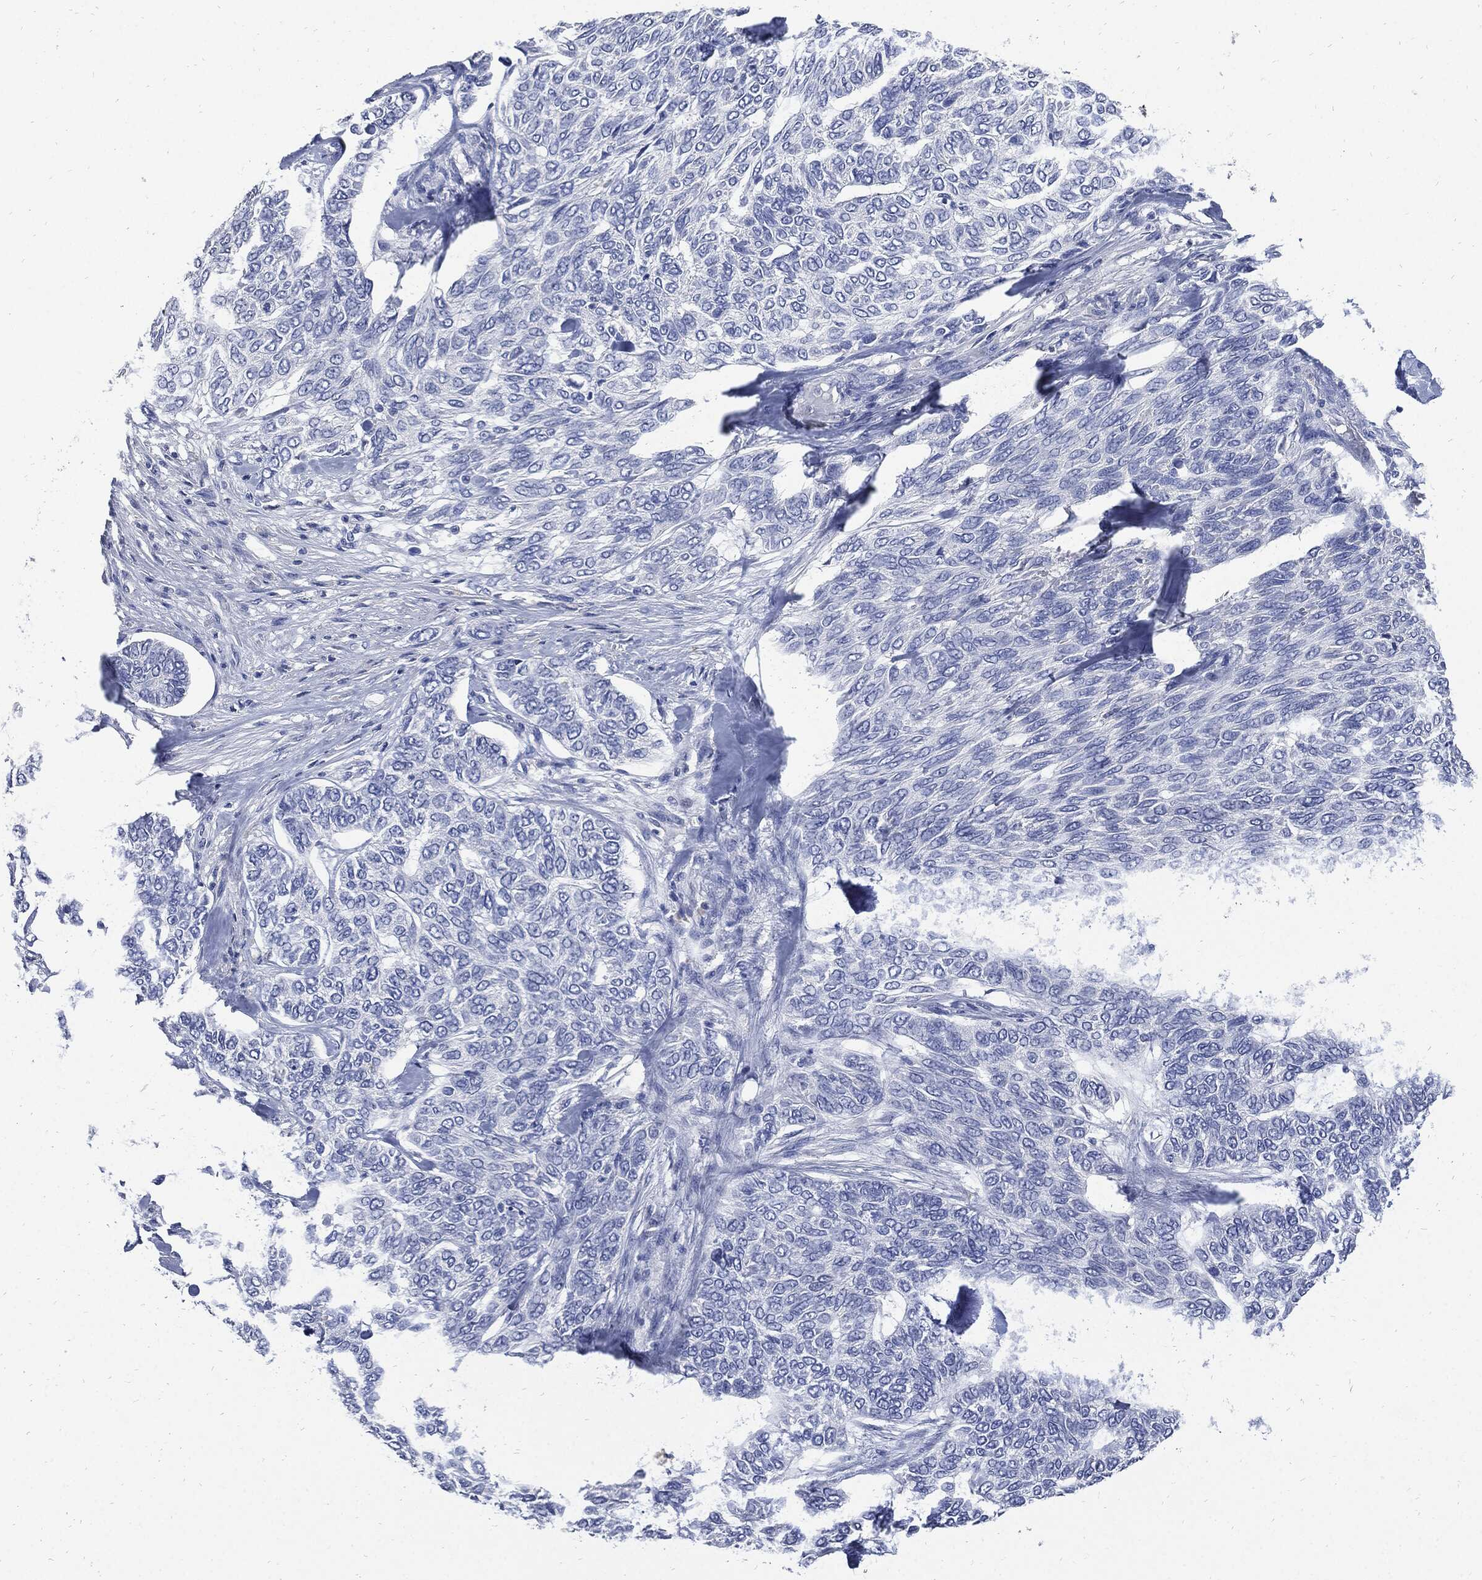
{"staining": {"intensity": "negative", "quantity": "none", "location": "none"}, "tissue": "skin cancer", "cell_type": "Tumor cells", "image_type": "cancer", "snomed": [{"axis": "morphology", "description": "Basal cell carcinoma"}, {"axis": "topography", "description": "Skin"}], "caption": "Skin cancer was stained to show a protein in brown. There is no significant staining in tumor cells.", "gene": "CPE", "patient": {"sex": "female", "age": 65}}